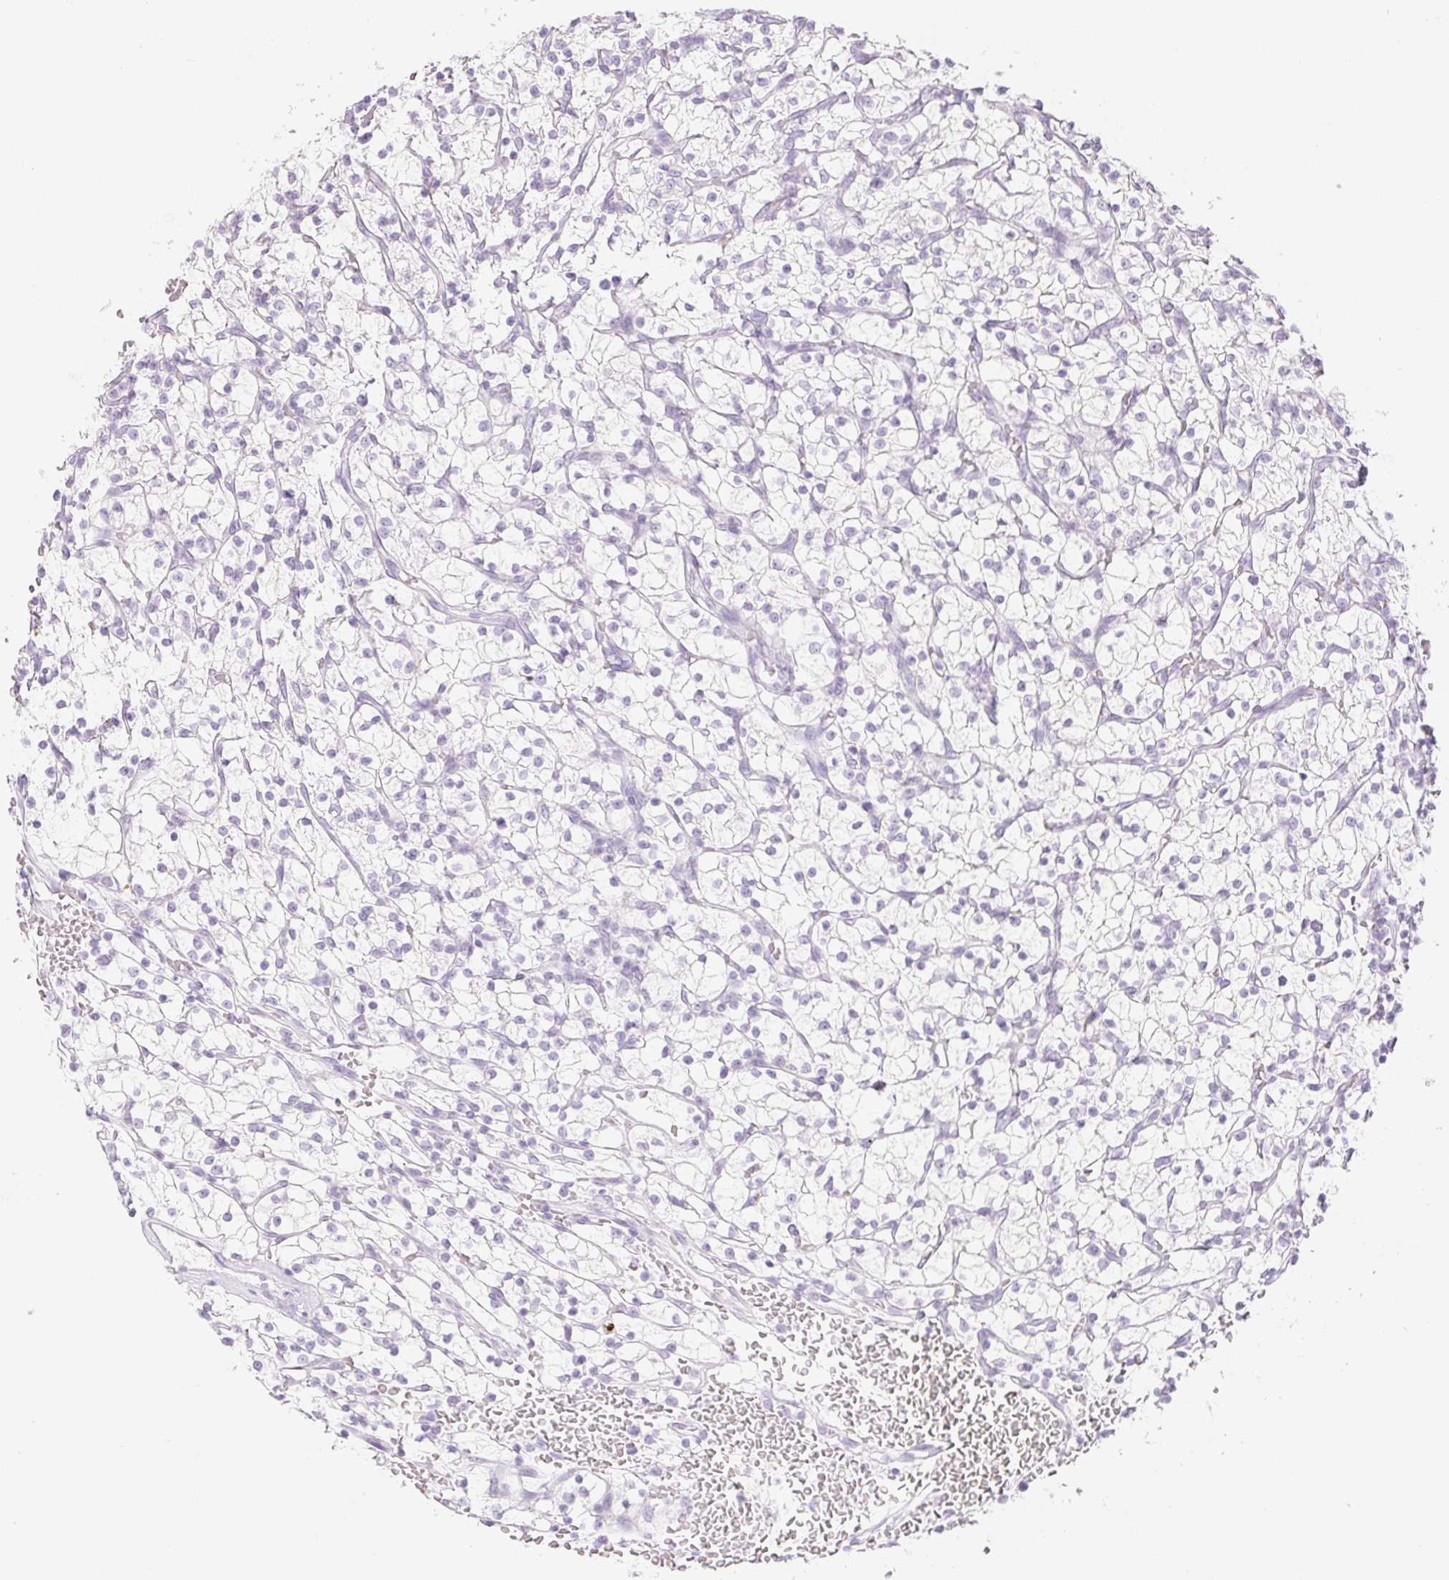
{"staining": {"intensity": "negative", "quantity": "none", "location": "none"}, "tissue": "renal cancer", "cell_type": "Tumor cells", "image_type": "cancer", "snomed": [{"axis": "morphology", "description": "Adenocarcinoma, NOS"}, {"axis": "topography", "description": "Kidney"}], "caption": "DAB (3,3'-diaminobenzidine) immunohistochemical staining of renal cancer reveals no significant expression in tumor cells.", "gene": "SPRR3", "patient": {"sex": "female", "age": 64}}